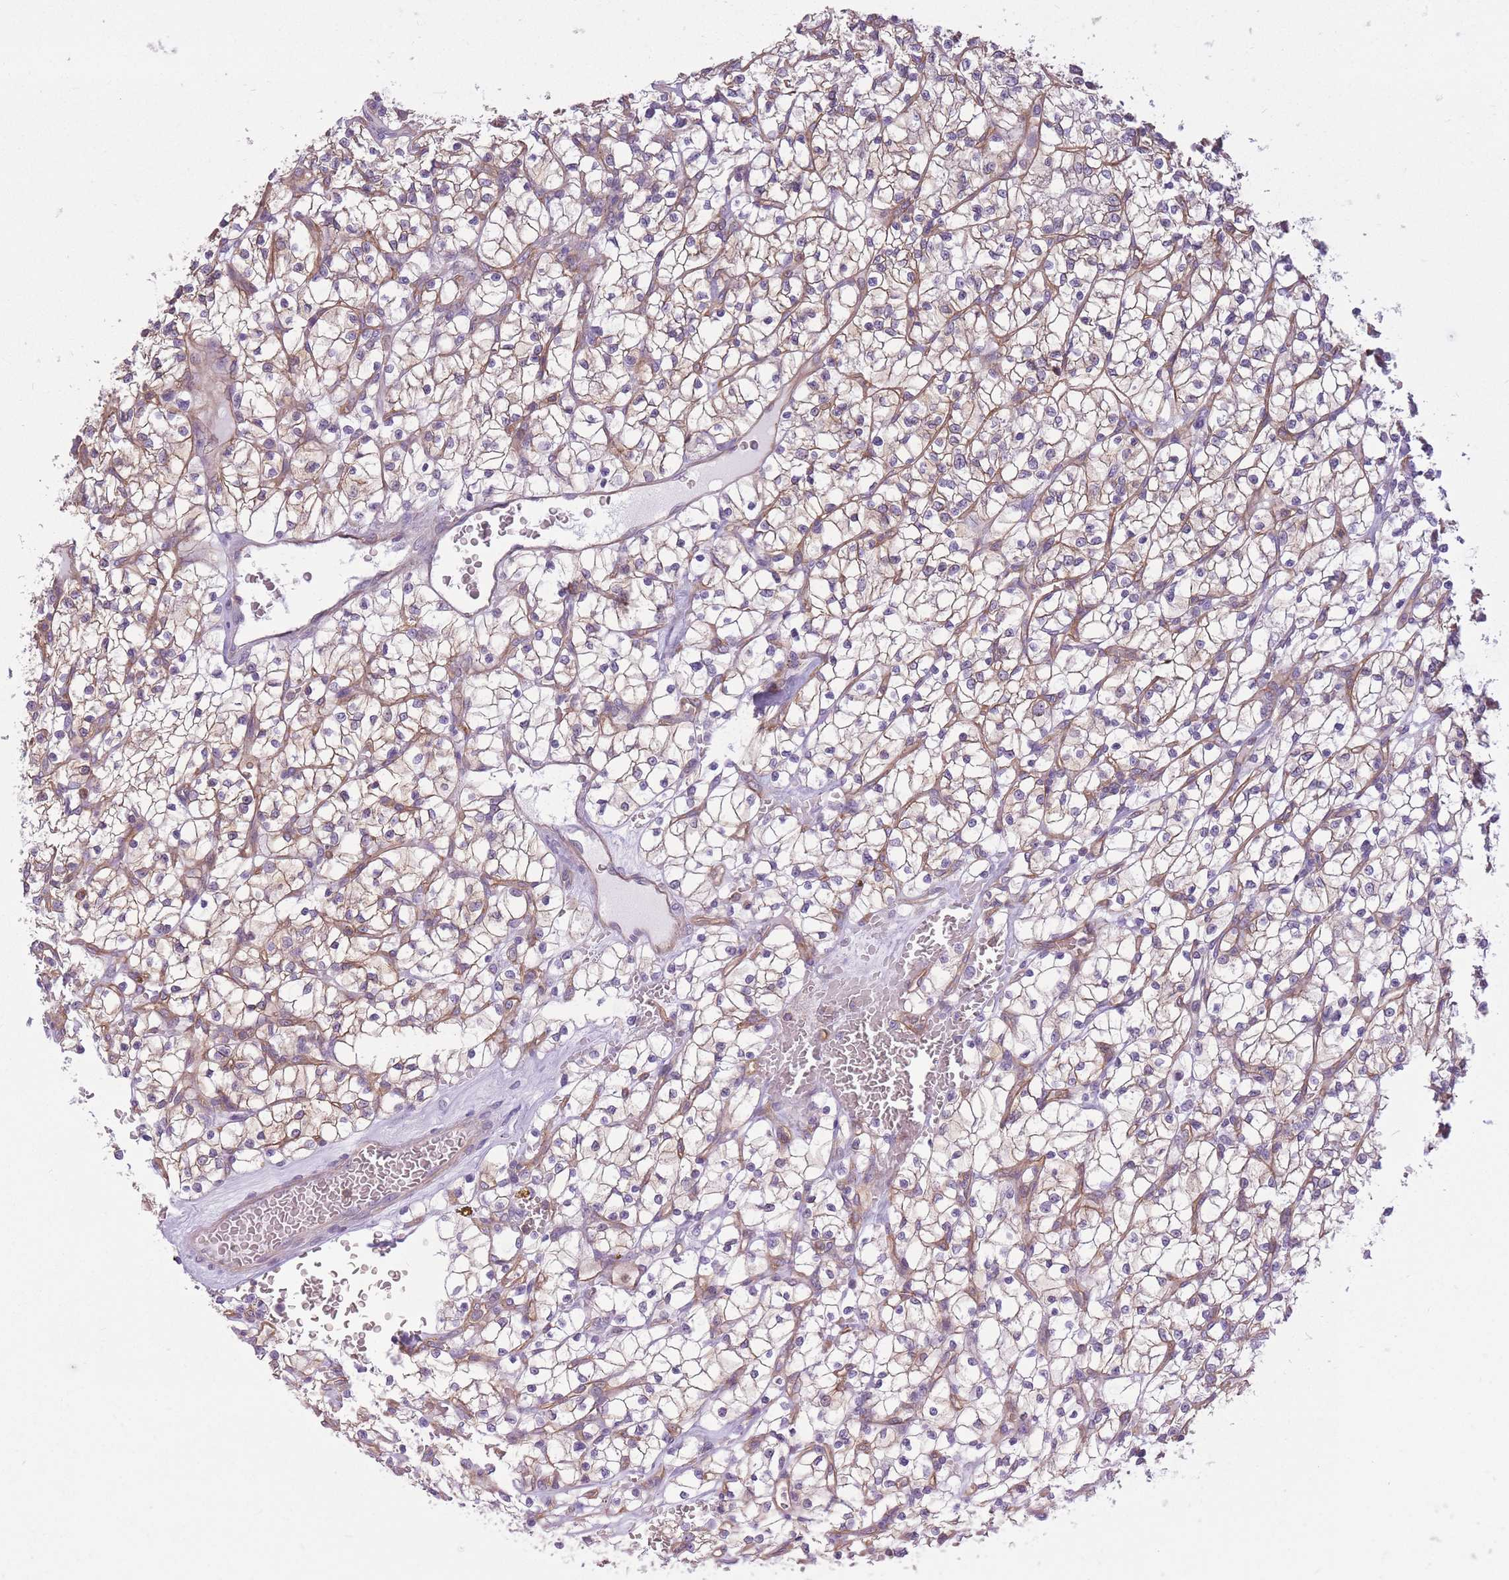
{"staining": {"intensity": "moderate", "quantity": "25%-75%", "location": "cytoplasmic/membranous"}, "tissue": "renal cancer", "cell_type": "Tumor cells", "image_type": "cancer", "snomed": [{"axis": "morphology", "description": "Adenocarcinoma, NOS"}, {"axis": "topography", "description": "Kidney"}], "caption": "An IHC histopathology image of tumor tissue is shown. Protein staining in brown highlights moderate cytoplasmic/membranous positivity in adenocarcinoma (renal) within tumor cells. (Brightfield microscopy of DAB IHC at high magnification).", "gene": "ADD1", "patient": {"sex": "female", "age": 64}}